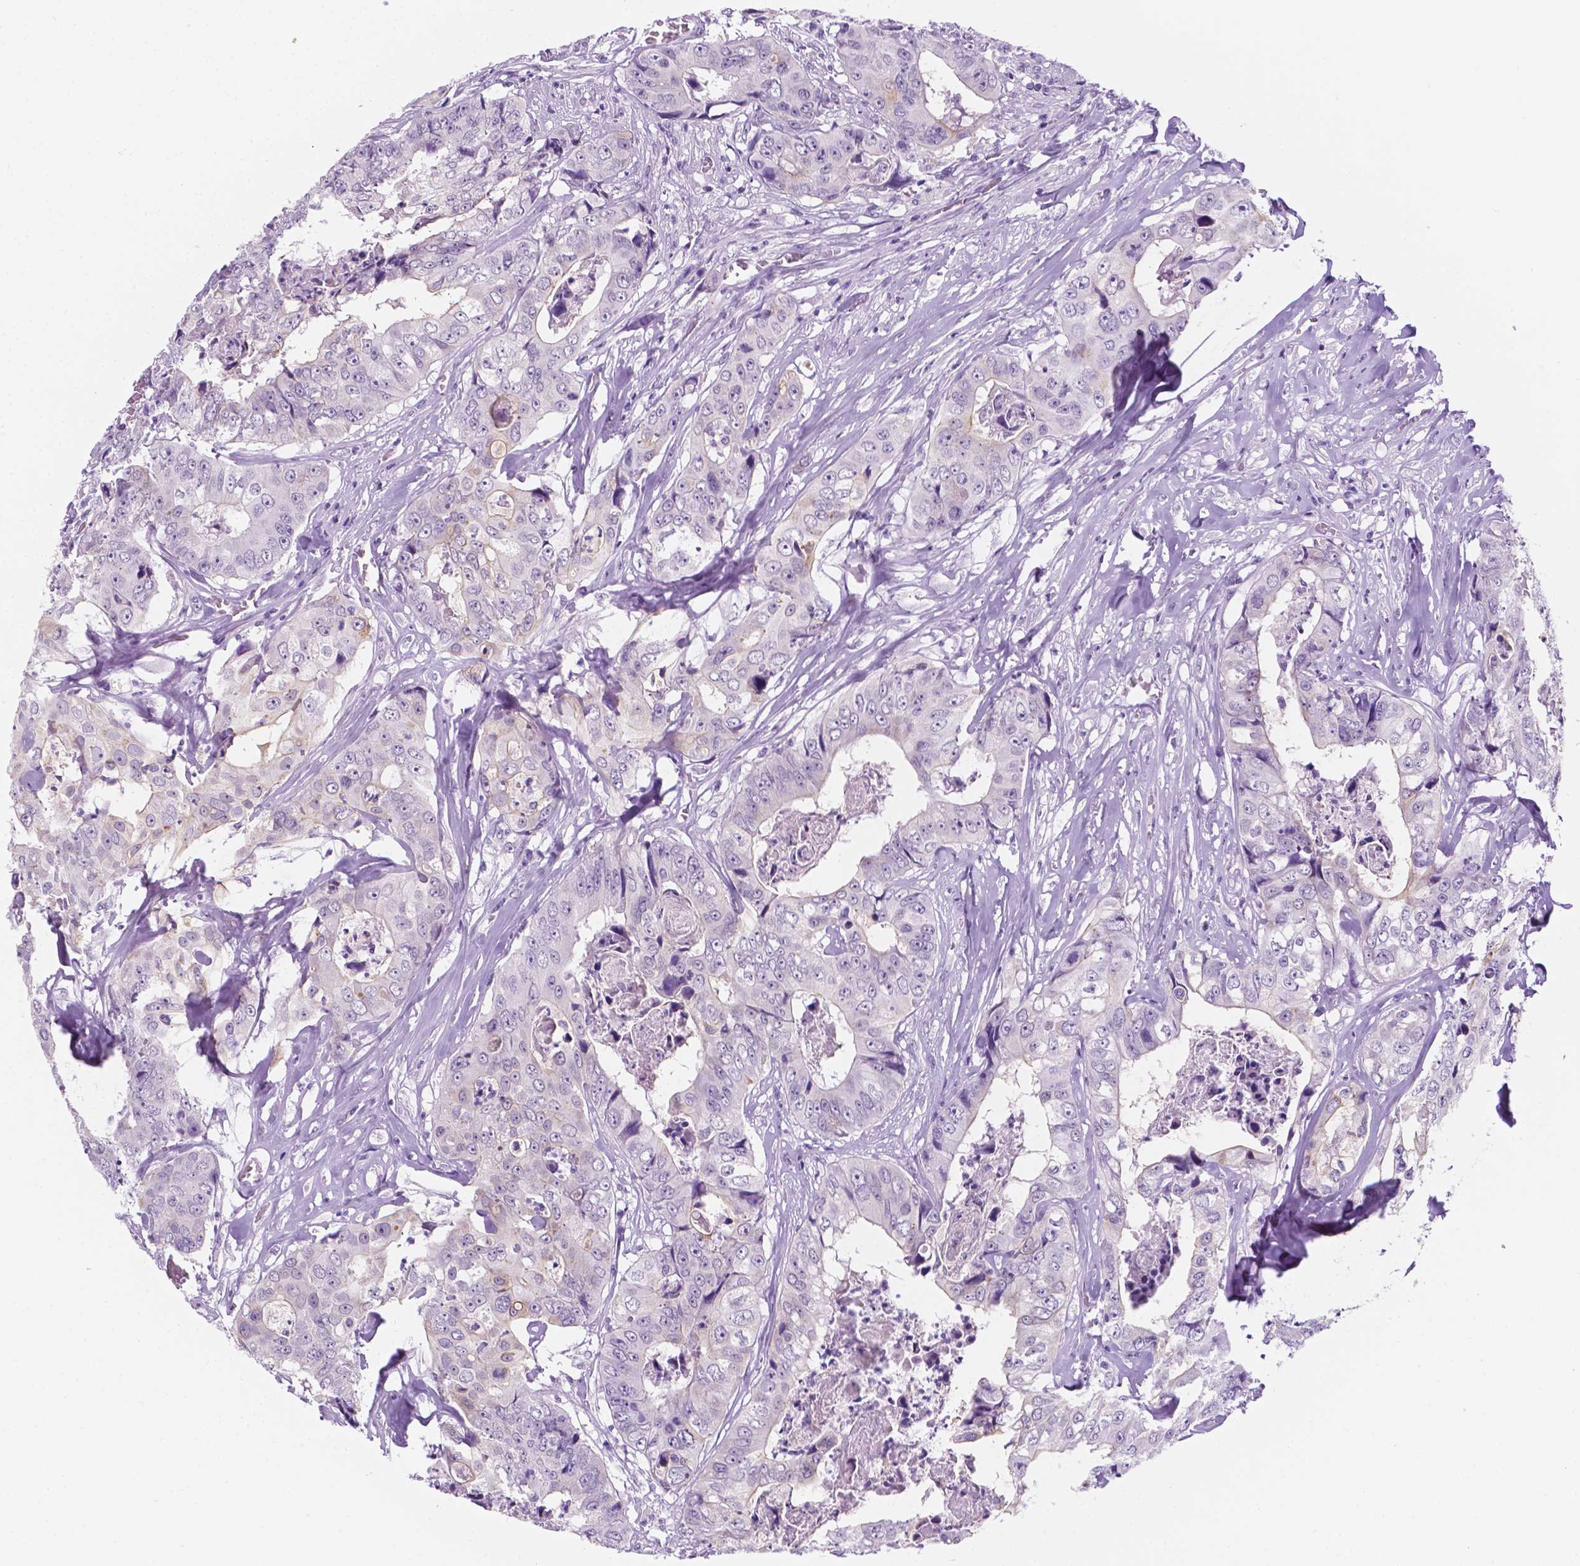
{"staining": {"intensity": "negative", "quantity": "none", "location": "none"}, "tissue": "colorectal cancer", "cell_type": "Tumor cells", "image_type": "cancer", "snomed": [{"axis": "morphology", "description": "Adenocarcinoma, NOS"}, {"axis": "topography", "description": "Rectum"}], "caption": "Tumor cells are negative for protein expression in human colorectal cancer (adenocarcinoma). (Stains: DAB (3,3'-diaminobenzidine) immunohistochemistry (IHC) with hematoxylin counter stain, Microscopy: brightfield microscopy at high magnification).", "gene": "PPL", "patient": {"sex": "female", "age": 62}}